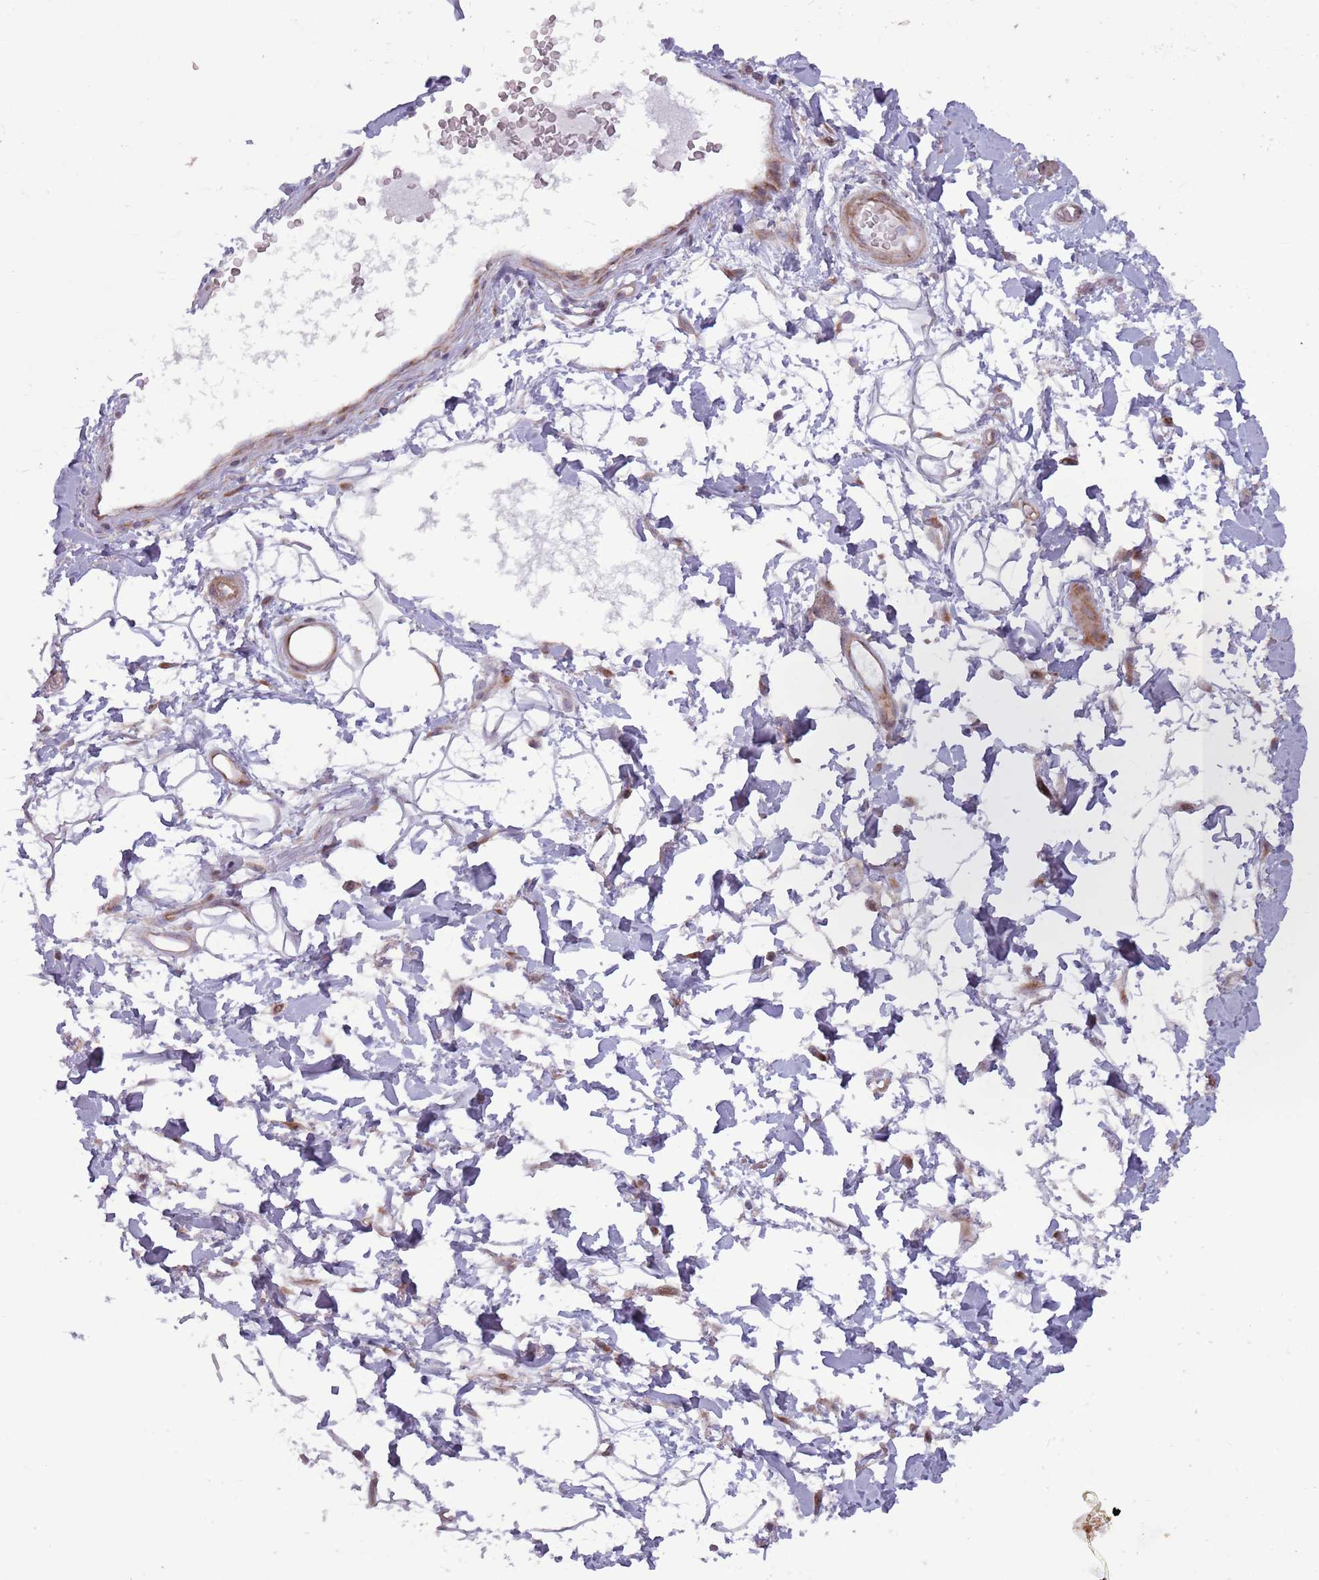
{"staining": {"intensity": "negative", "quantity": "none", "location": "none"}, "tissue": "adipose tissue", "cell_type": "Adipocytes", "image_type": "normal", "snomed": [{"axis": "morphology", "description": "Normal tissue, NOS"}, {"axis": "morphology", "description": "Adenocarcinoma, NOS"}, {"axis": "topography", "description": "Rectum"}, {"axis": "topography", "description": "Vagina"}, {"axis": "topography", "description": "Peripheral nerve tissue"}], "caption": "An immunohistochemistry image of benign adipose tissue is shown. There is no staining in adipocytes of adipose tissue.", "gene": "CCDC150", "patient": {"sex": "female", "age": 71}}